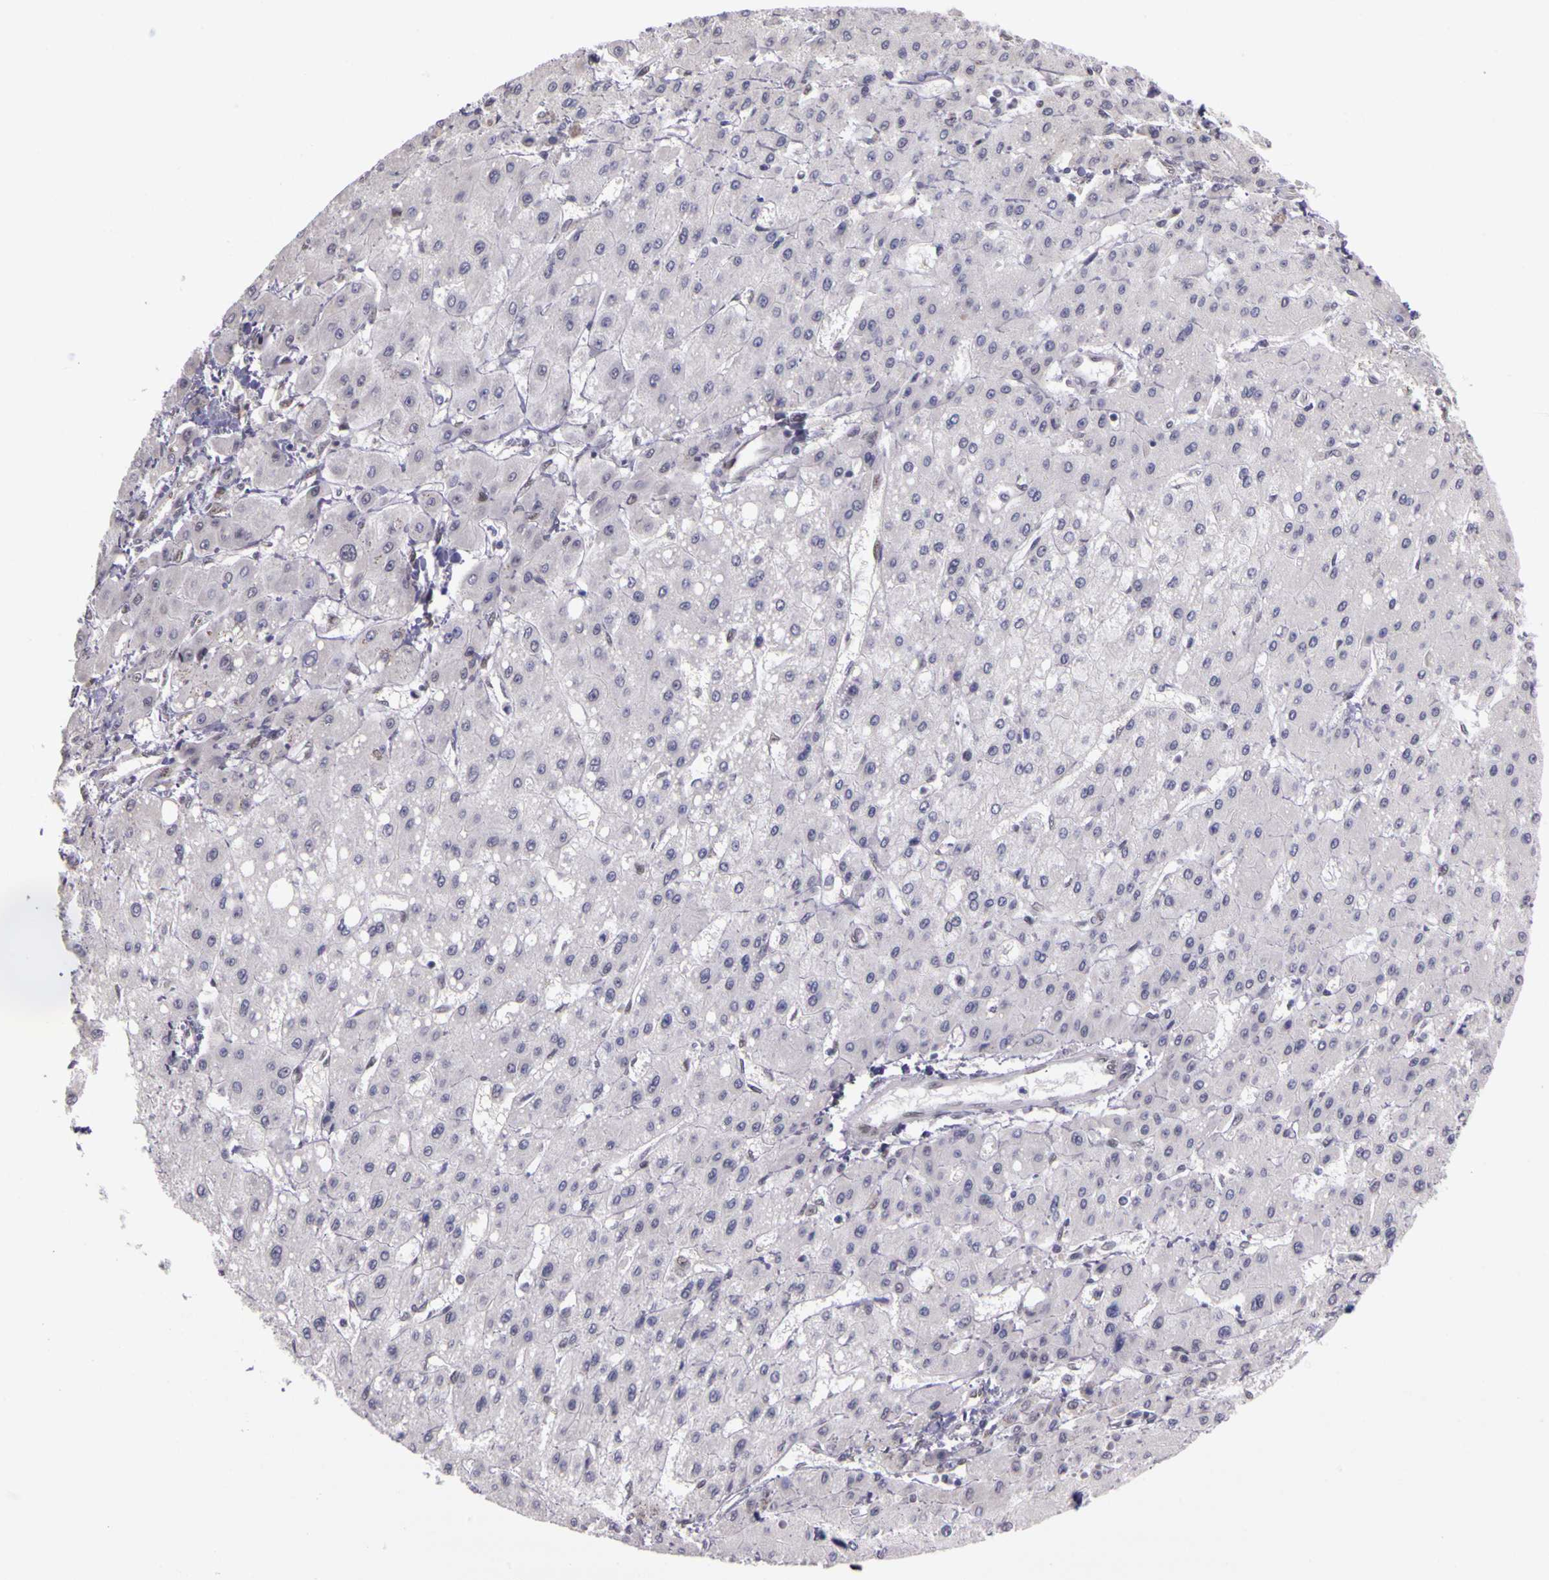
{"staining": {"intensity": "negative", "quantity": "none", "location": "none"}, "tissue": "liver cancer", "cell_type": "Tumor cells", "image_type": "cancer", "snomed": [{"axis": "morphology", "description": "Carcinoma, Hepatocellular, NOS"}, {"axis": "topography", "description": "Liver"}], "caption": "Tumor cells are negative for protein expression in human liver cancer.", "gene": "WDR13", "patient": {"sex": "female", "age": 52}}